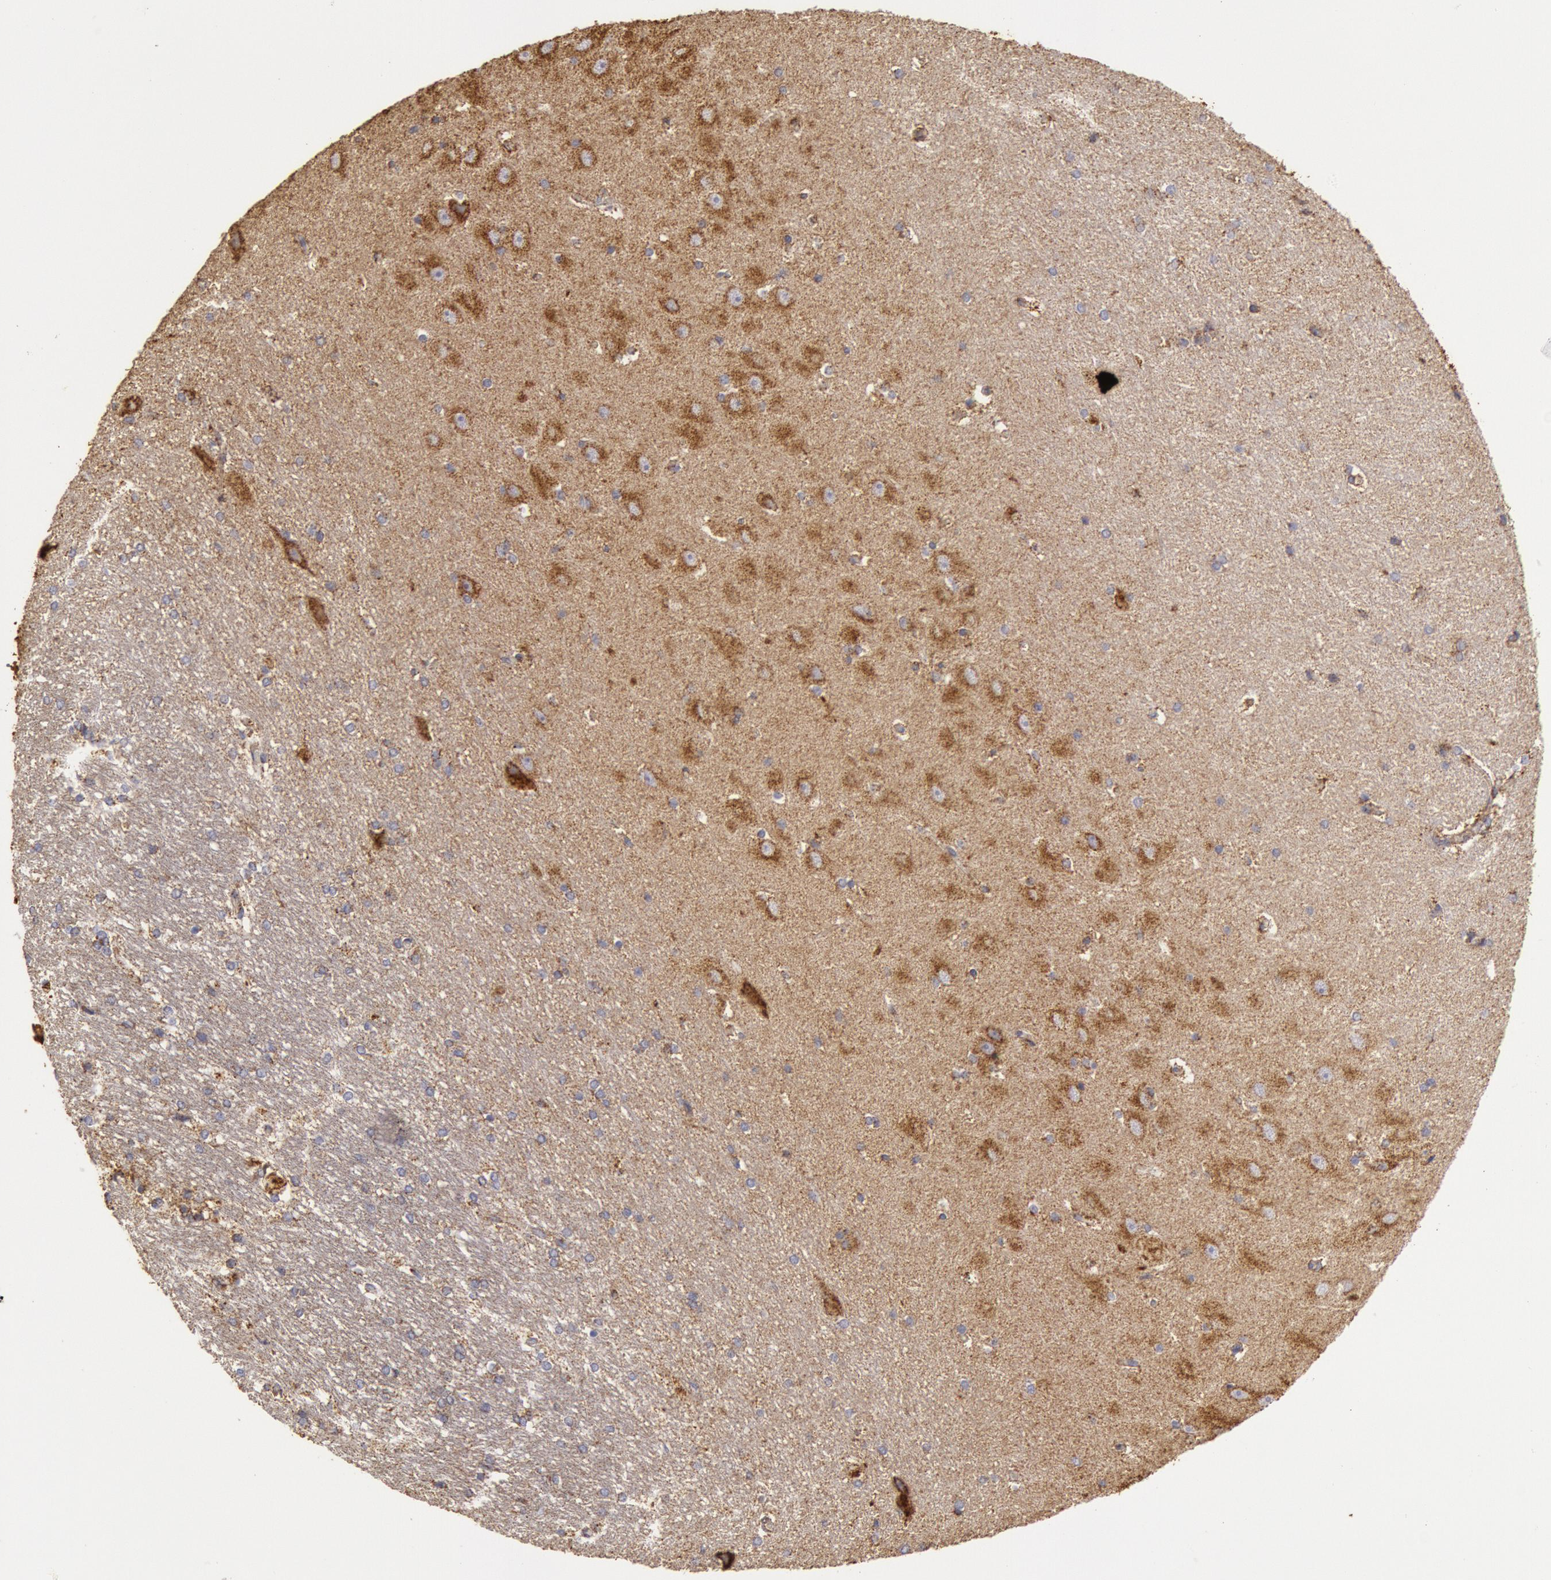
{"staining": {"intensity": "moderate", "quantity": "<25%", "location": "cytoplasmic/membranous"}, "tissue": "hippocampus", "cell_type": "Glial cells", "image_type": "normal", "snomed": [{"axis": "morphology", "description": "Normal tissue, NOS"}, {"axis": "topography", "description": "Hippocampus"}], "caption": "This photomicrograph displays normal hippocampus stained with immunohistochemistry (IHC) to label a protein in brown. The cytoplasmic/membranous of glial cells show moderate positivity for the protein. Nuclei are counter-stained blue.", "gene": "CYC1", "patient": {"sex": "female", "age": 19}}